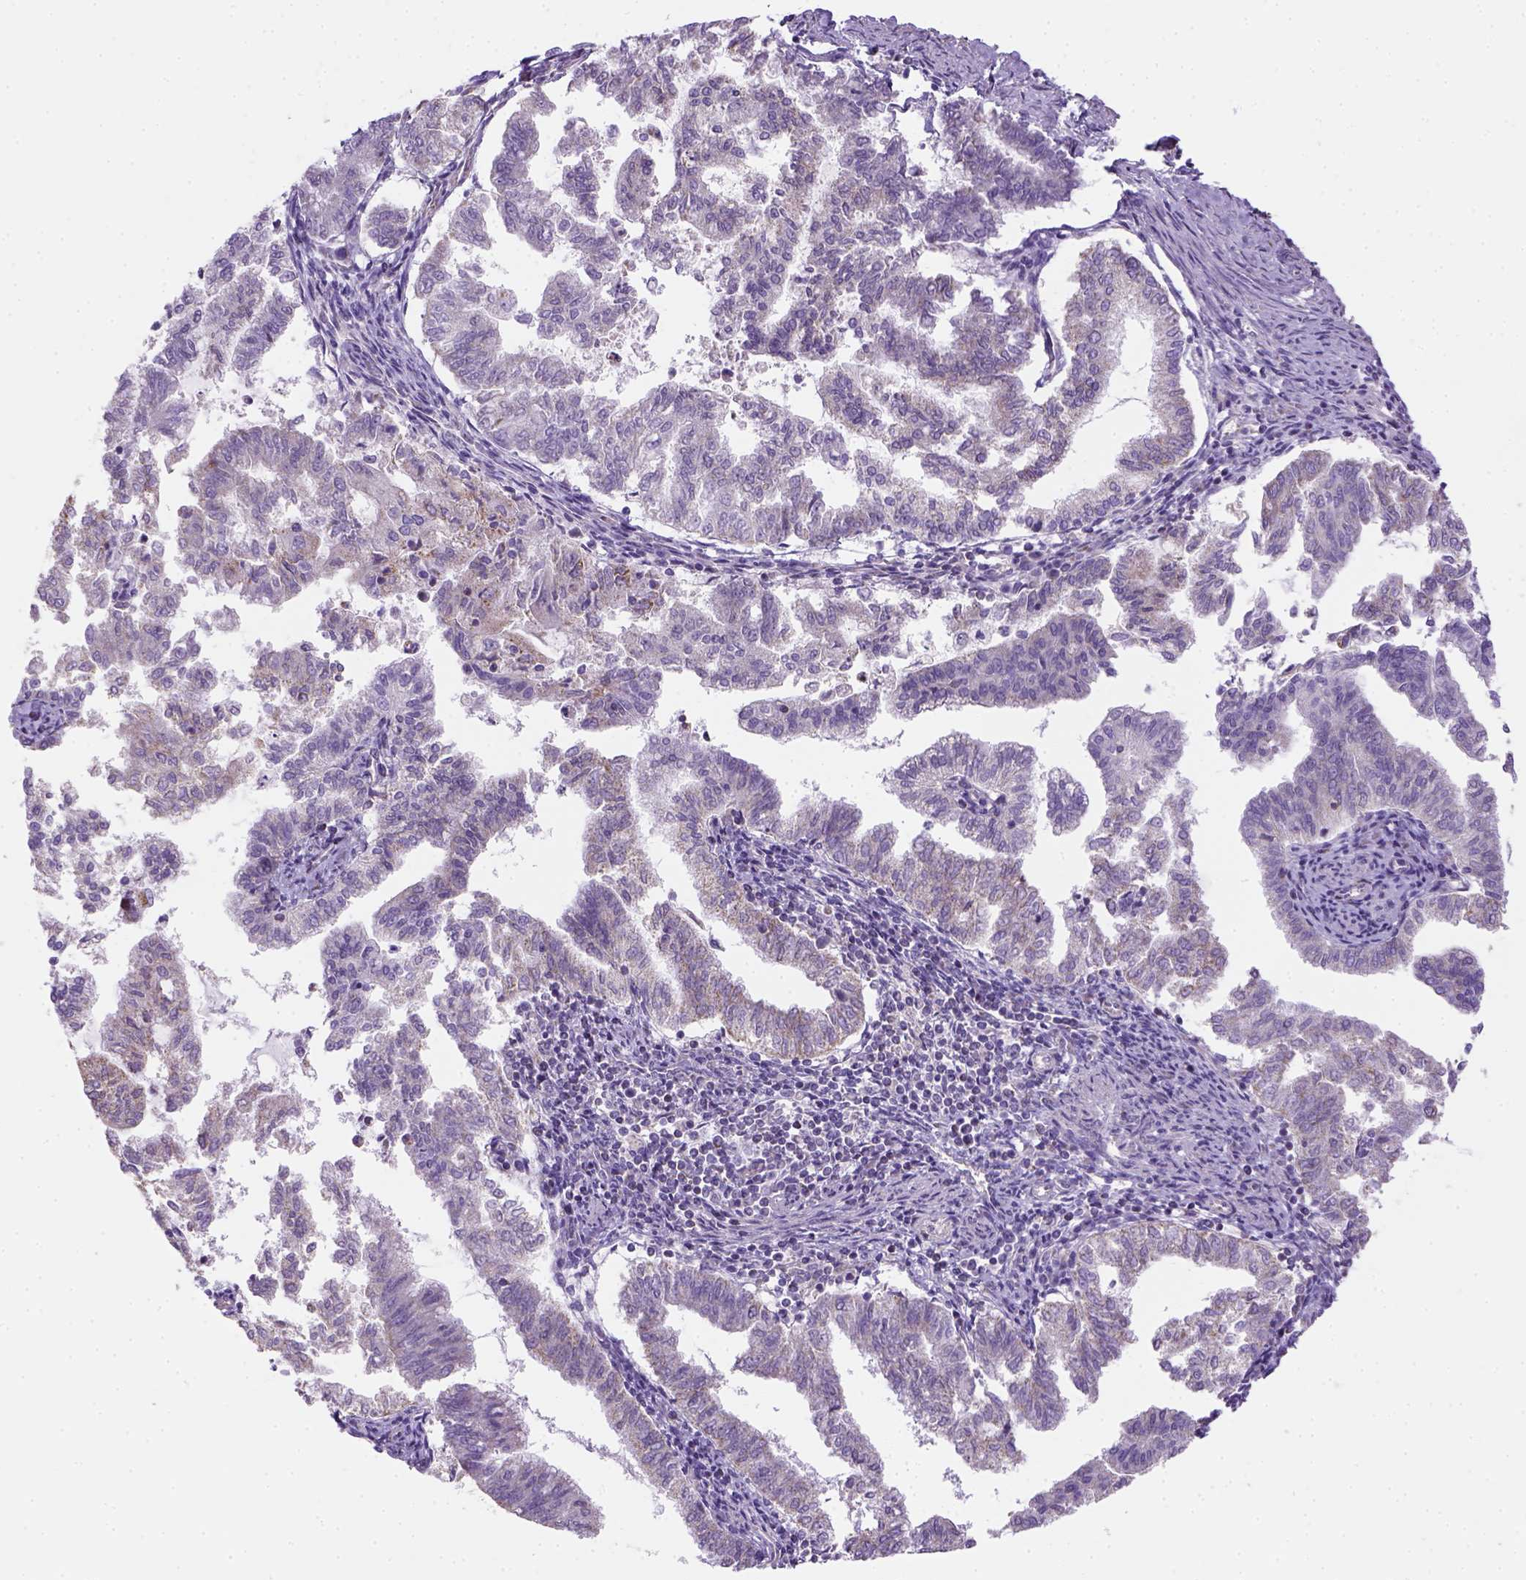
{"staining": {"intensity": "negative", "quantity": "none", "location": "none"}, "tissue": "endometrial cancer", "cell_type": "Tumor cells", "image_type": "cancer", "snomed": [{"axis": "morphology", "description": "Adenocarcinoma, NOS"}, {"axis": "topography", "description": "Endometrium"}], "caption": "This is a micrograph of IHC staining of endometrial adenocarcinoma, which shows no staining in tumor cells. (DAB (3,3'-diaminobenzidine) IHC, high magnification).", "gene": "HTRA1", "patient": {"sex": "female", "age": 79}}